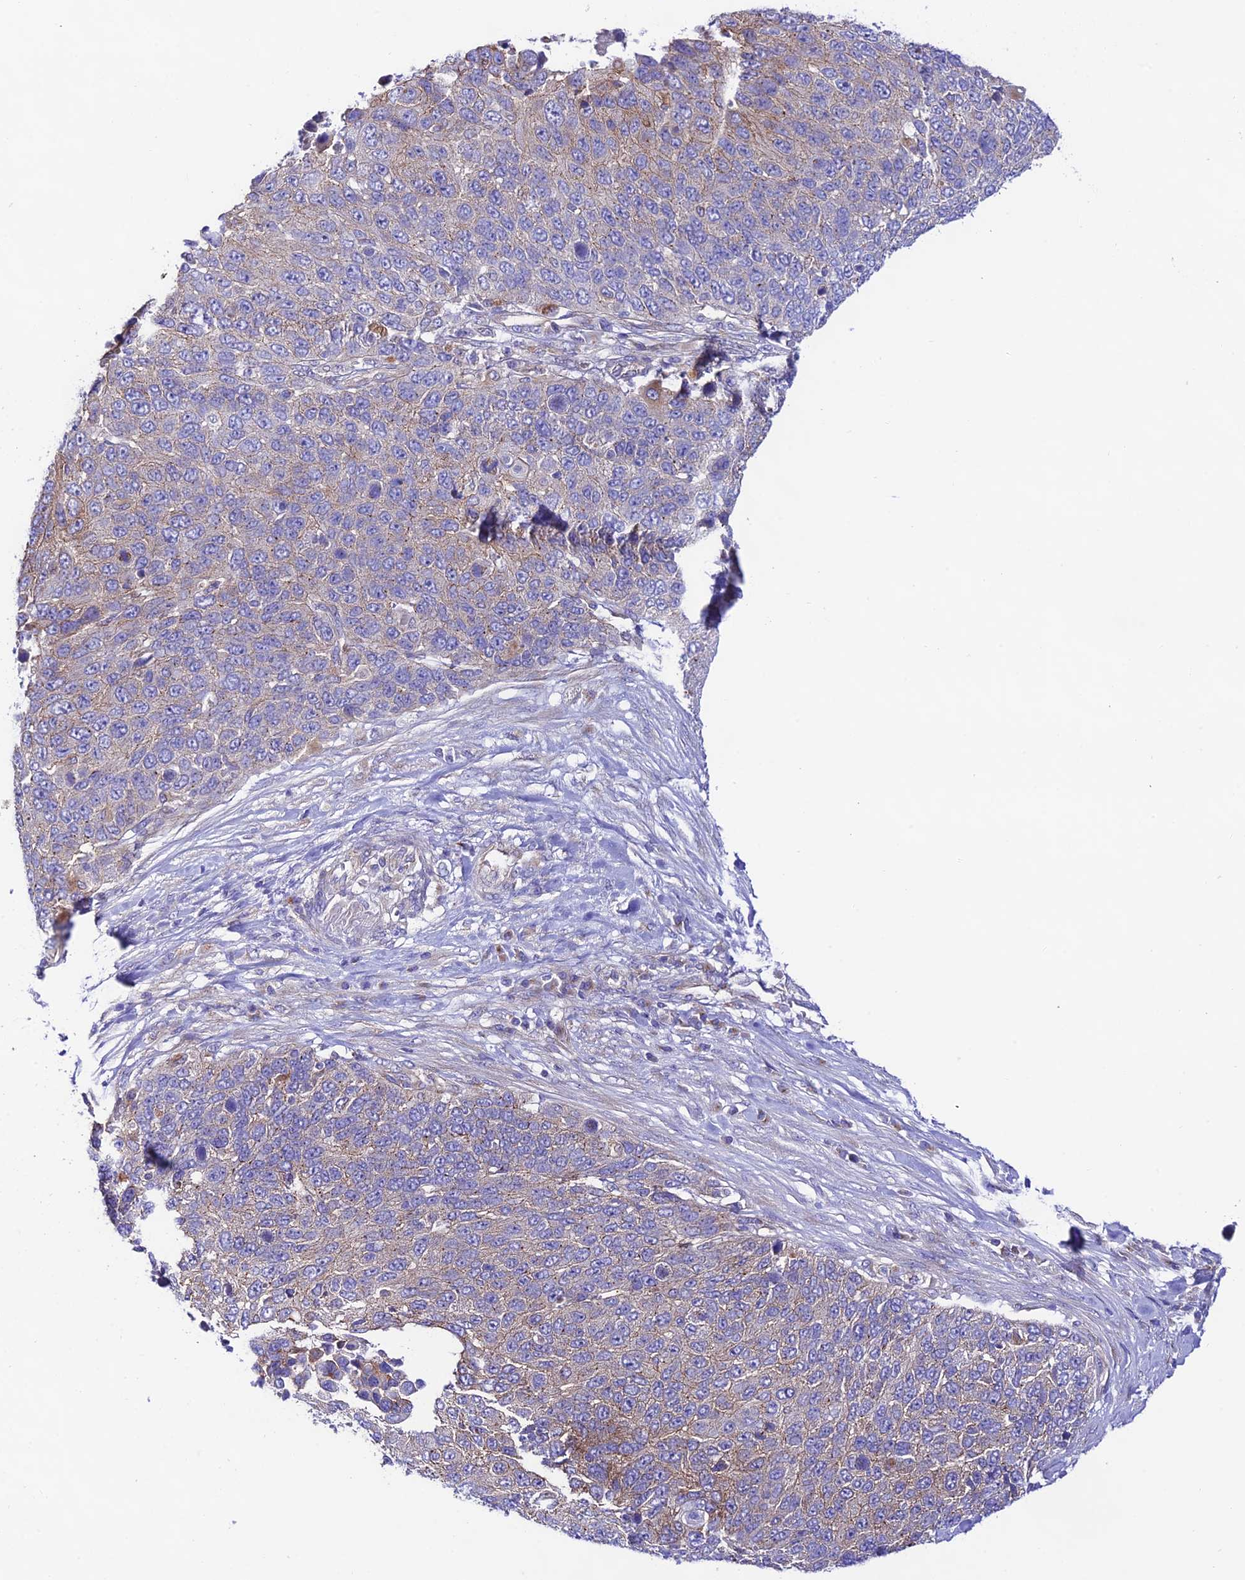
{"staining": {"intensity": "weak", "quantity": "25%-75%", "location": "cytoplasmic/membranous"}, "tissue": "lung cancer", "cell_type": "Tumor cells", "image_type": "cancer", "snomed": [{"axis": "morphology", "description": "Normal tissue, NOS"}, {"axis": "morphology", "description": "Squamous cell carcinoma, NOS"}, {"axis": "topography", "description": "Lymph node"}, {"axis": "topography", "description": "Lung"}], "caption": "Approximately 25%-75% of tumor cells in human lung cancer display weak cytoplasmic/membranous protein staining as visualized by brown immunohistochemical staining.", "gene": "LACTB2", "patient": {"sex": "male", "age": 66}}